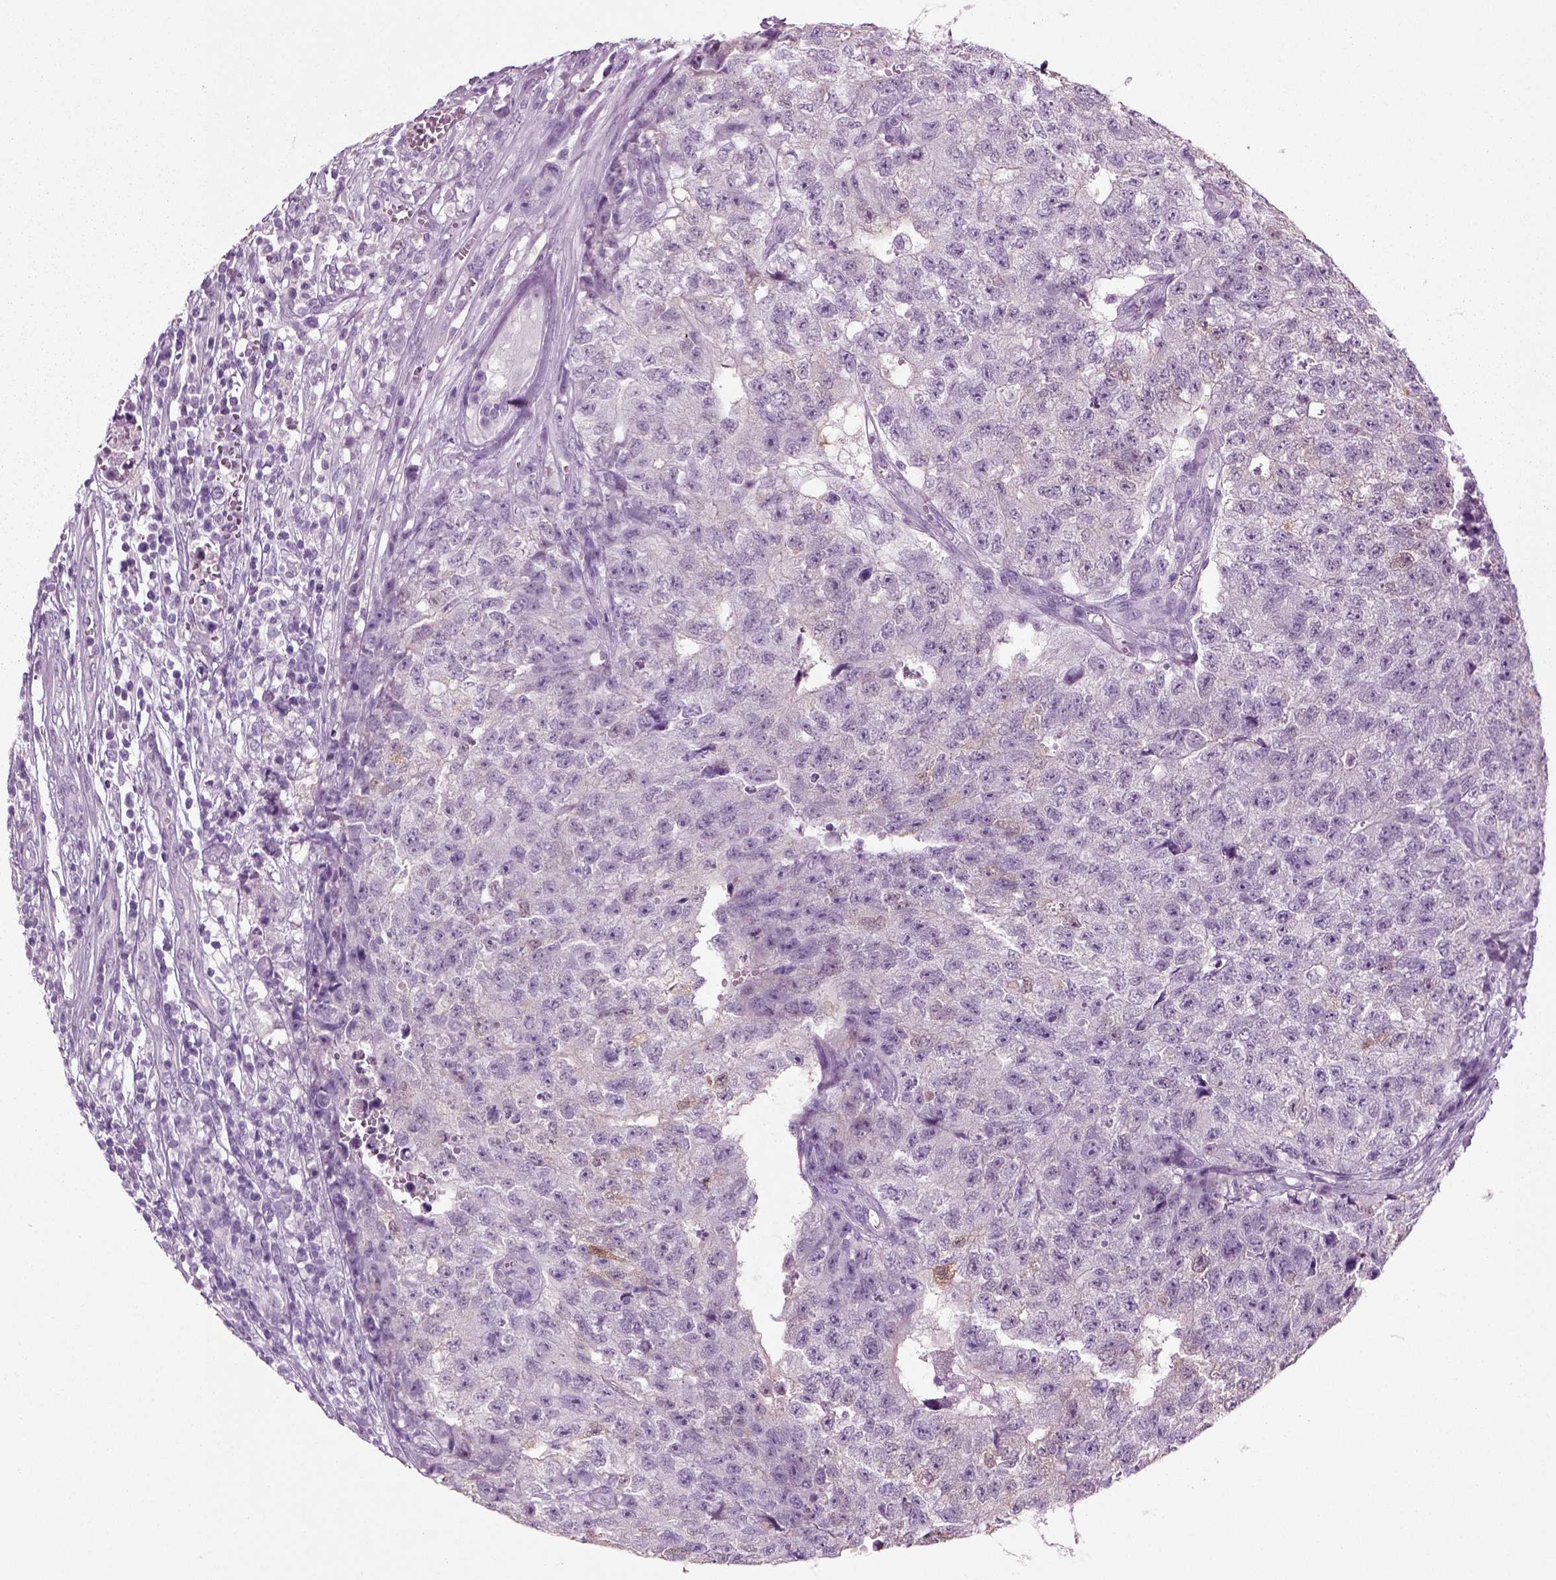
{"staining": {"intensity": "negative", "quantity": "none", "location": "none"}, "tissue": "testis cancer", "cell_type": "Tumor cells", "image_type": "cancer", "snomed": [{"axis": "morphology", "description": "Seminoma, NOS"}, {"axis": "morphology", "description": "Carcinoma, Embryonal, NOS"}, {"axis": "topography", "description": "Testis"}], "caption": "A high-resolution image shows immunohistochemistry staining of testis cancer (embryonal carcinoma), which exhibits no significant positivity in tumor cells.", "gene": "CRABP1", "patient": {"sex": "male", "age": 22}}